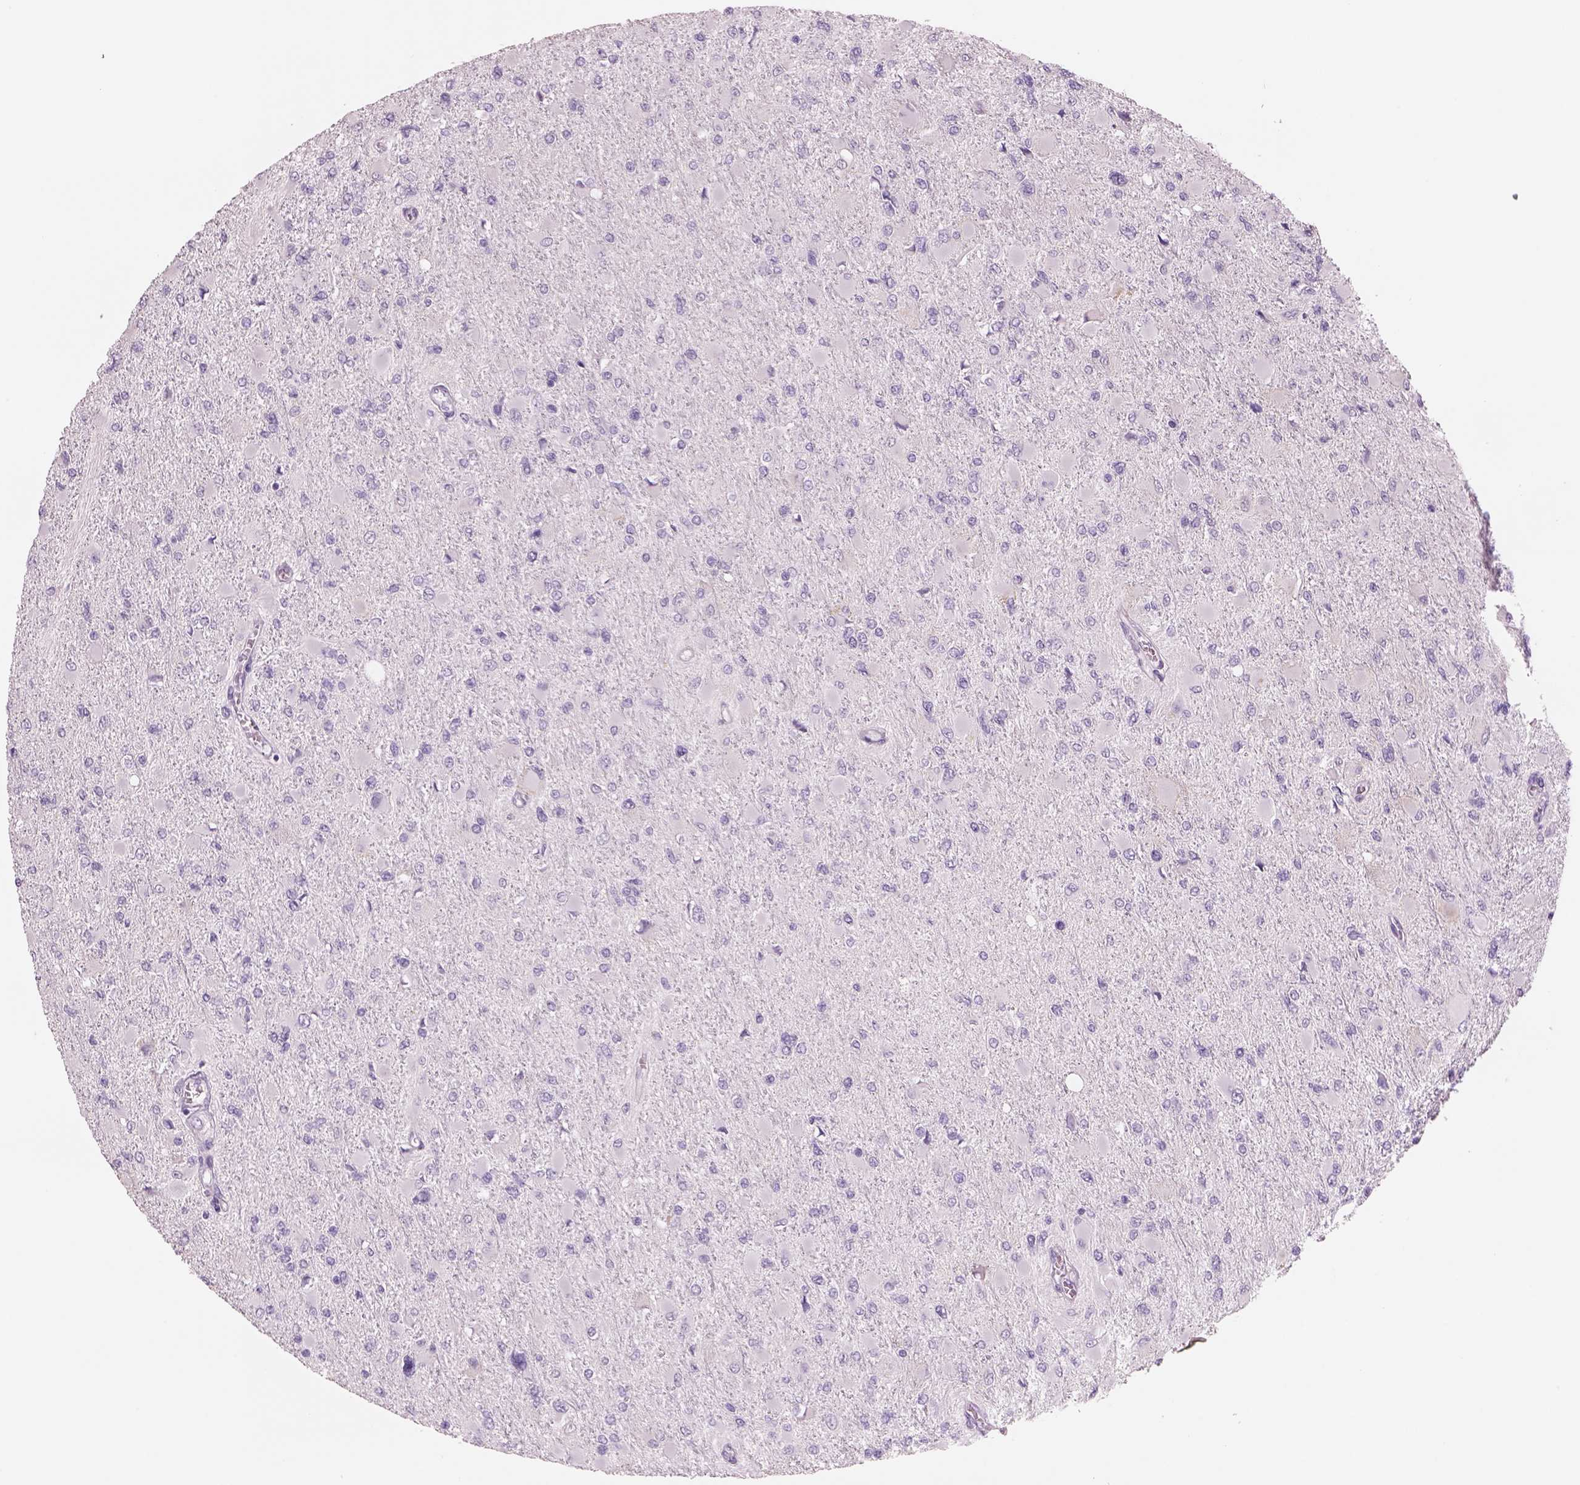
{"staining": {"intensity": "negative", "quantity": "none", "location": "none"}, "tissue": "glioma", "cell_type": "Tumor cells", "image_type": "cancer", "snomed": [{"axis": "morphology", "description": "Glioma, malignant, High grade"}, {"axis": "topography", "description": "Cerebral cortex"}], "caption": "Tumor cells show no significant positivity in glioma.", "gene": "RHO", "patient": {"sex": "female", "age": 36}}